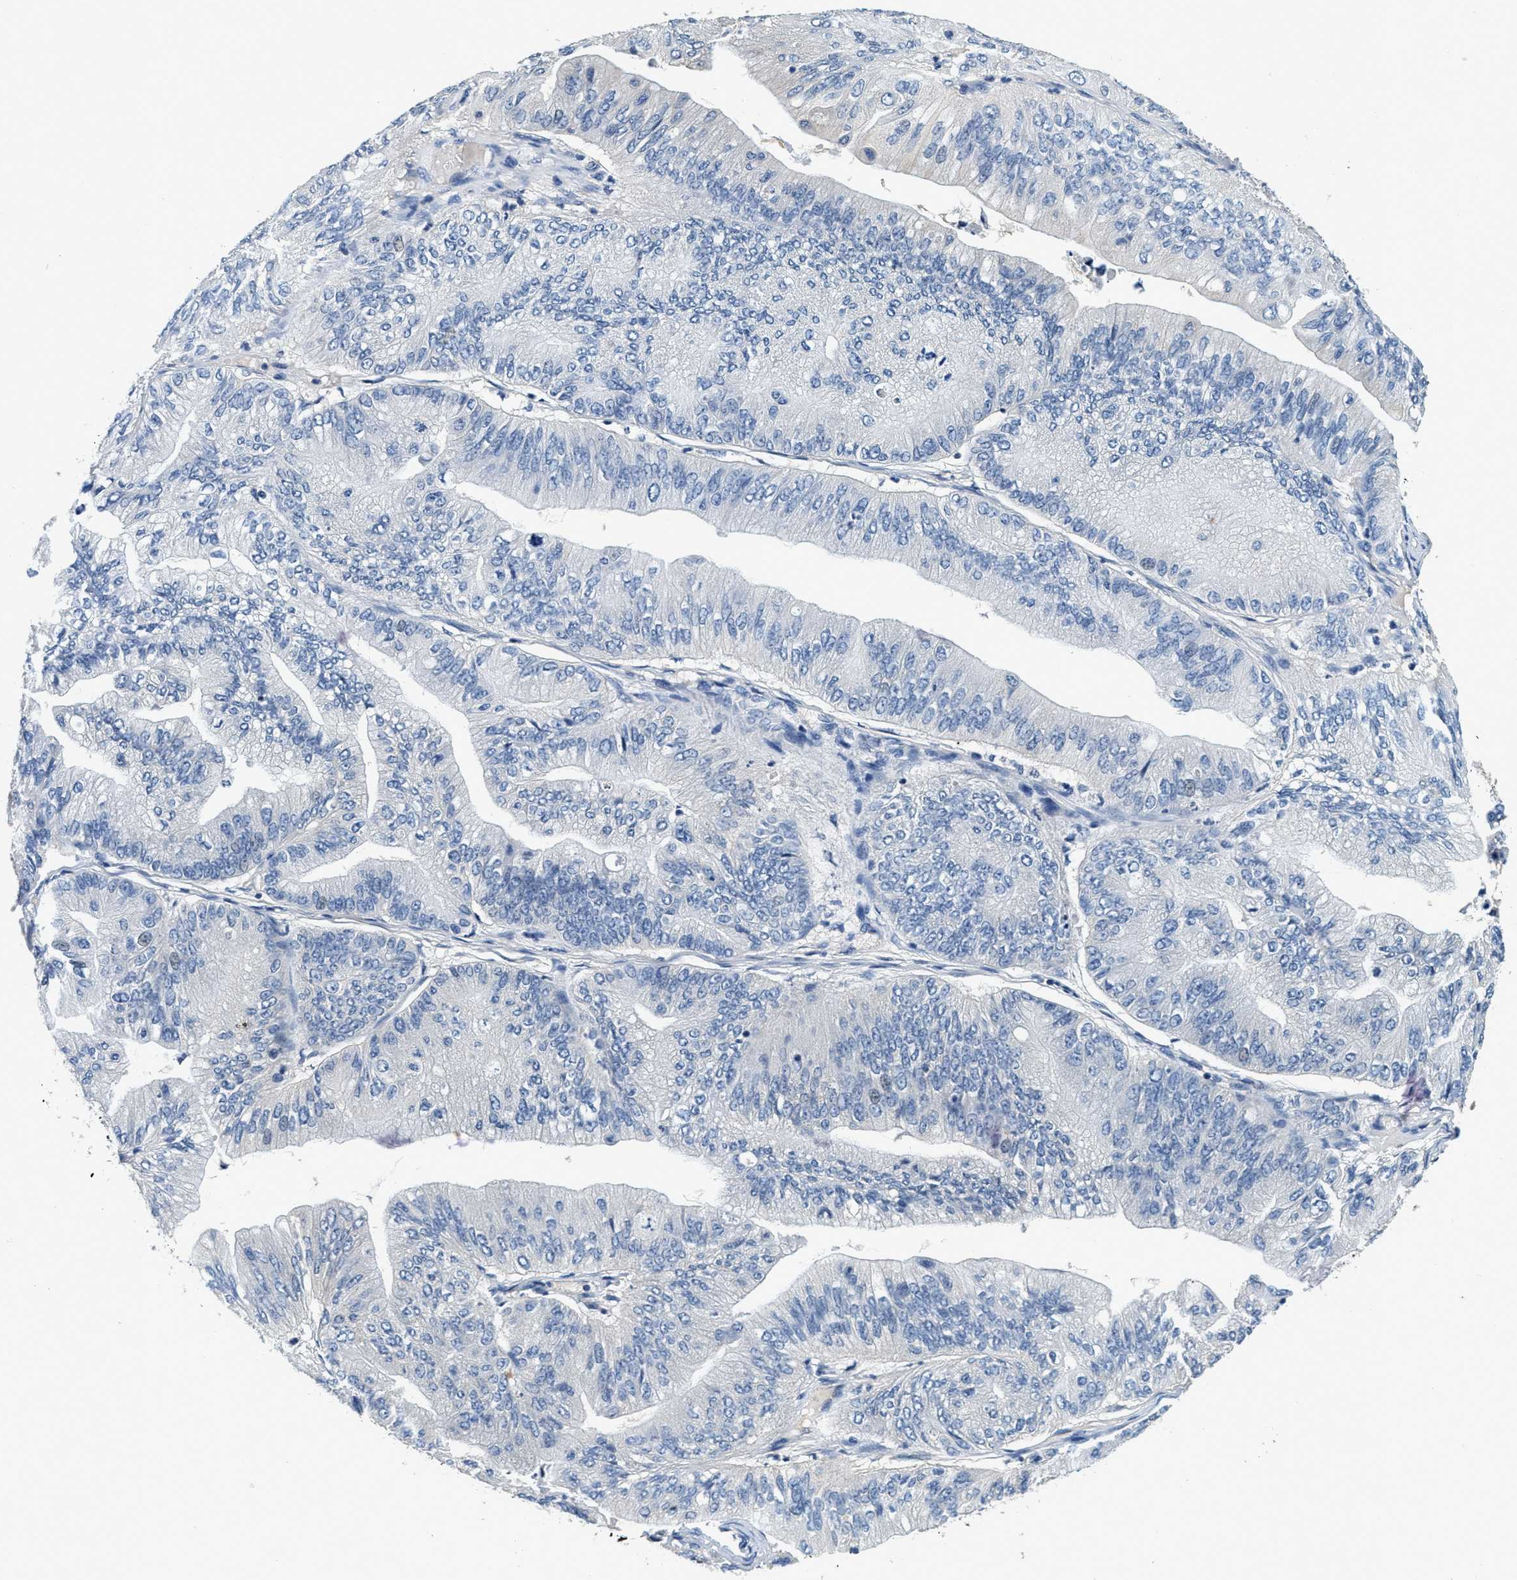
{"staining": {"intensity": "negative", "quantity": "none", "location": "none"}, "tissue": "ovarian cancer", "cell_type": "Tumor cells", "image_type": "cancer", "snomed": [{"axis": "morphology", "description": "Cystadenocarcinoma, mucinous, NOS"}, {"axis": "topography", "description": "Ovary"}], "caption": "High magnification brightfield microscopy of mucinous cystadenocarcinoma (ovarian) stained with DAB (3,3'-diaminobenzidine) (brown) and counterstained with hematoxylin (blue): tumor cells show no significant positivity. (DAB (3,3'-diaminobenzidine) immunohistochemistry (IHC) with hematoxylin counter stain).", "gene": "ALDH3A2", "patient": {"sex": "female", "age": 61}}